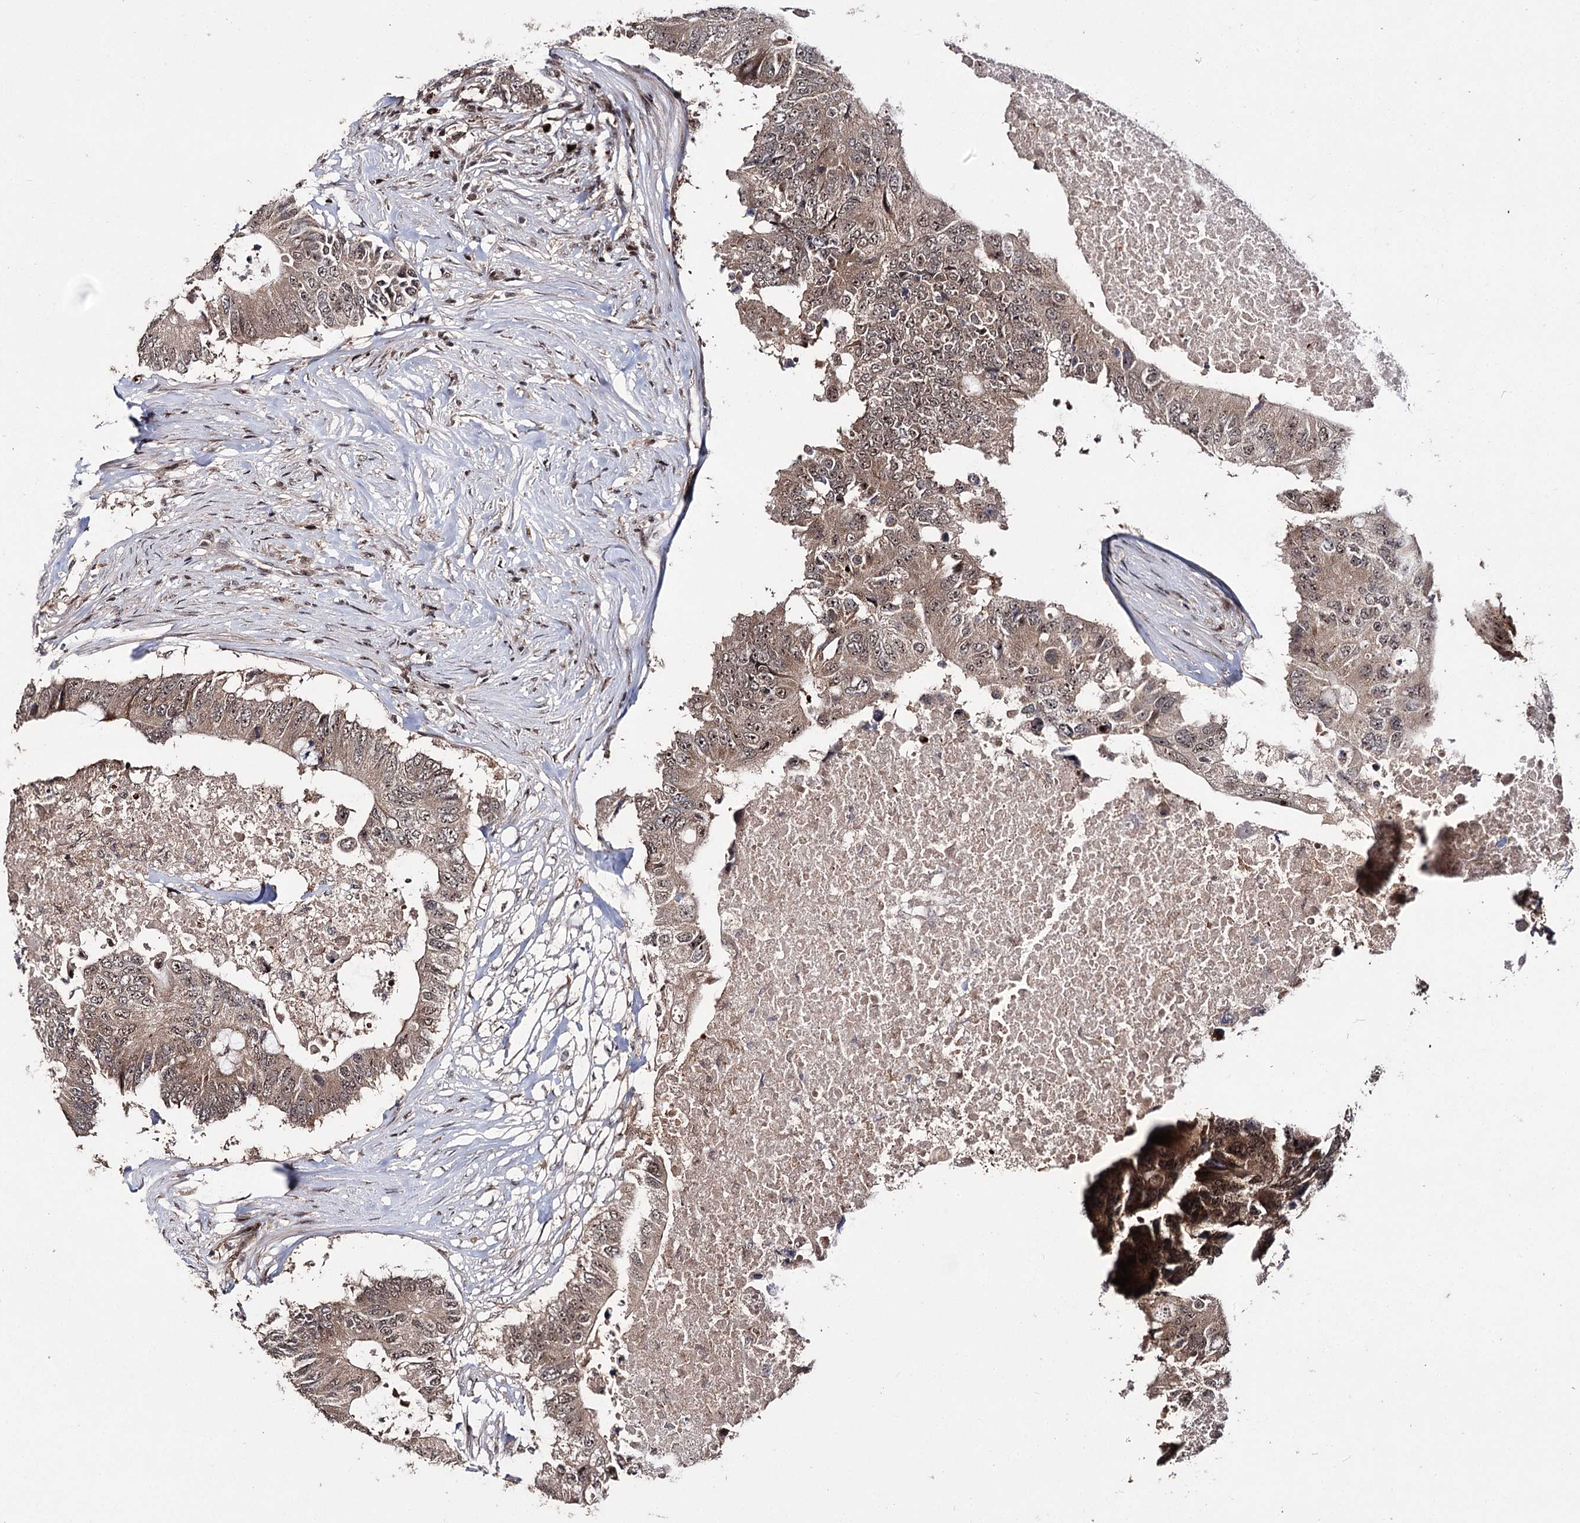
{"staining": {"intensity": "moderate", "quantity": ">75%", "location": "cytoplasmic/membranous,nuclear"}, "tissue": "colorectal cancer", "cell_type": "Tumor cells", "image_type": "cancer", "snomed": [{"axis": "morphology", "description": "Adenocarcinoma, NOS"}, {"axis": "topography", "description": "Colon"}], "caption": "Human colorectal cancer (adenocarcinoma) stained with a protein marker displays moderate staining in tumor cells.", "gene": "MKNK2", "patient": {"sex": "male", "age": 71}}